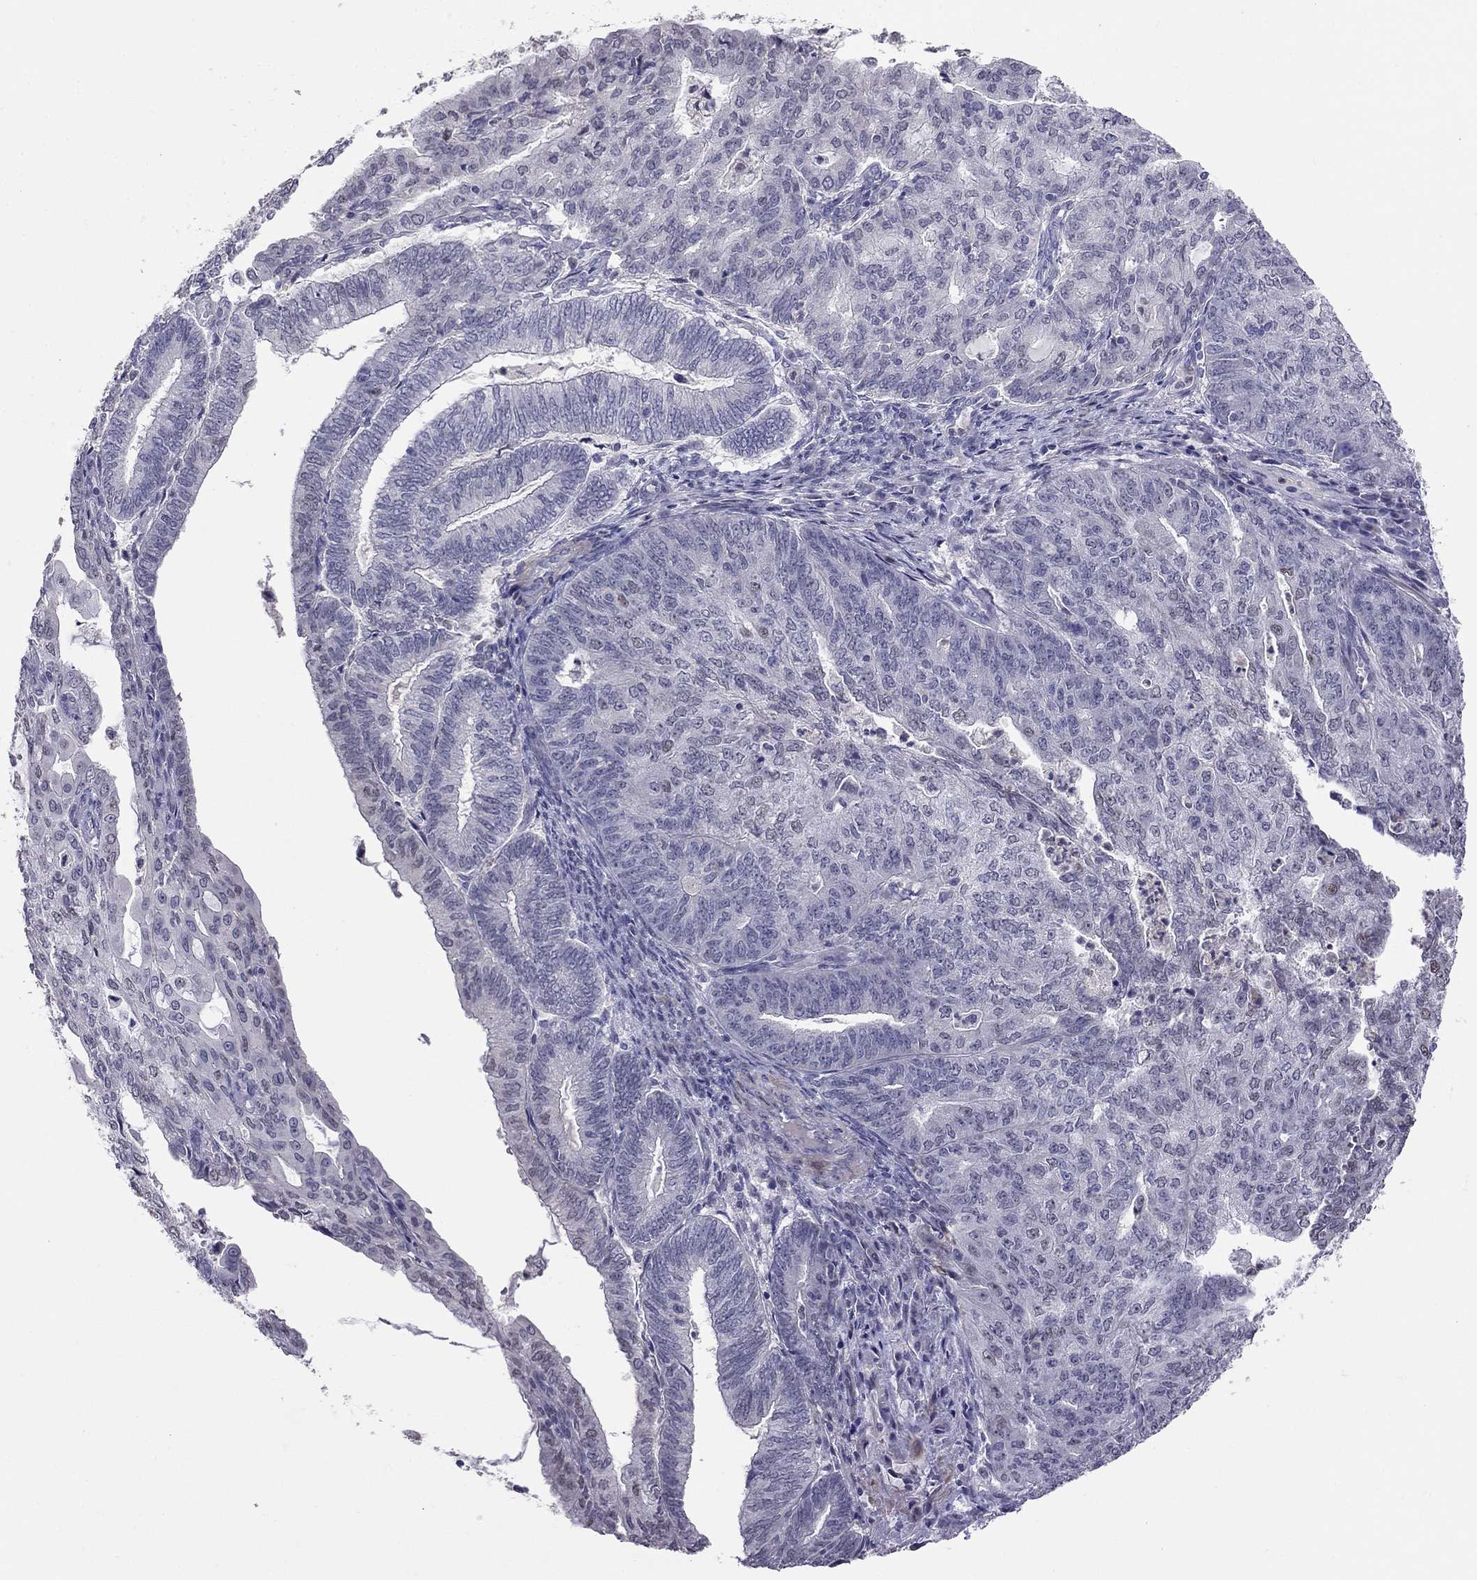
{"staining": {"intensity": "weak", "quantity": "<25%", "location": "nuclear"}, "tissue": "endometrial cancer", "cell_type": "Tumor cells", "image_type": "cancer", "snomed": [{"axis": "morphology", "description": "Adenocarcinoma, NOS"}, {"axis": "topography", "description": "Endometrium"}], "caption": "DAB immunohistochemical staining of human endometrial adenocarcinoma demonstrates no significant positivity in tumor cells.", "gene": "LRRC39", "patient": {"sex": "female", "age": 82}}